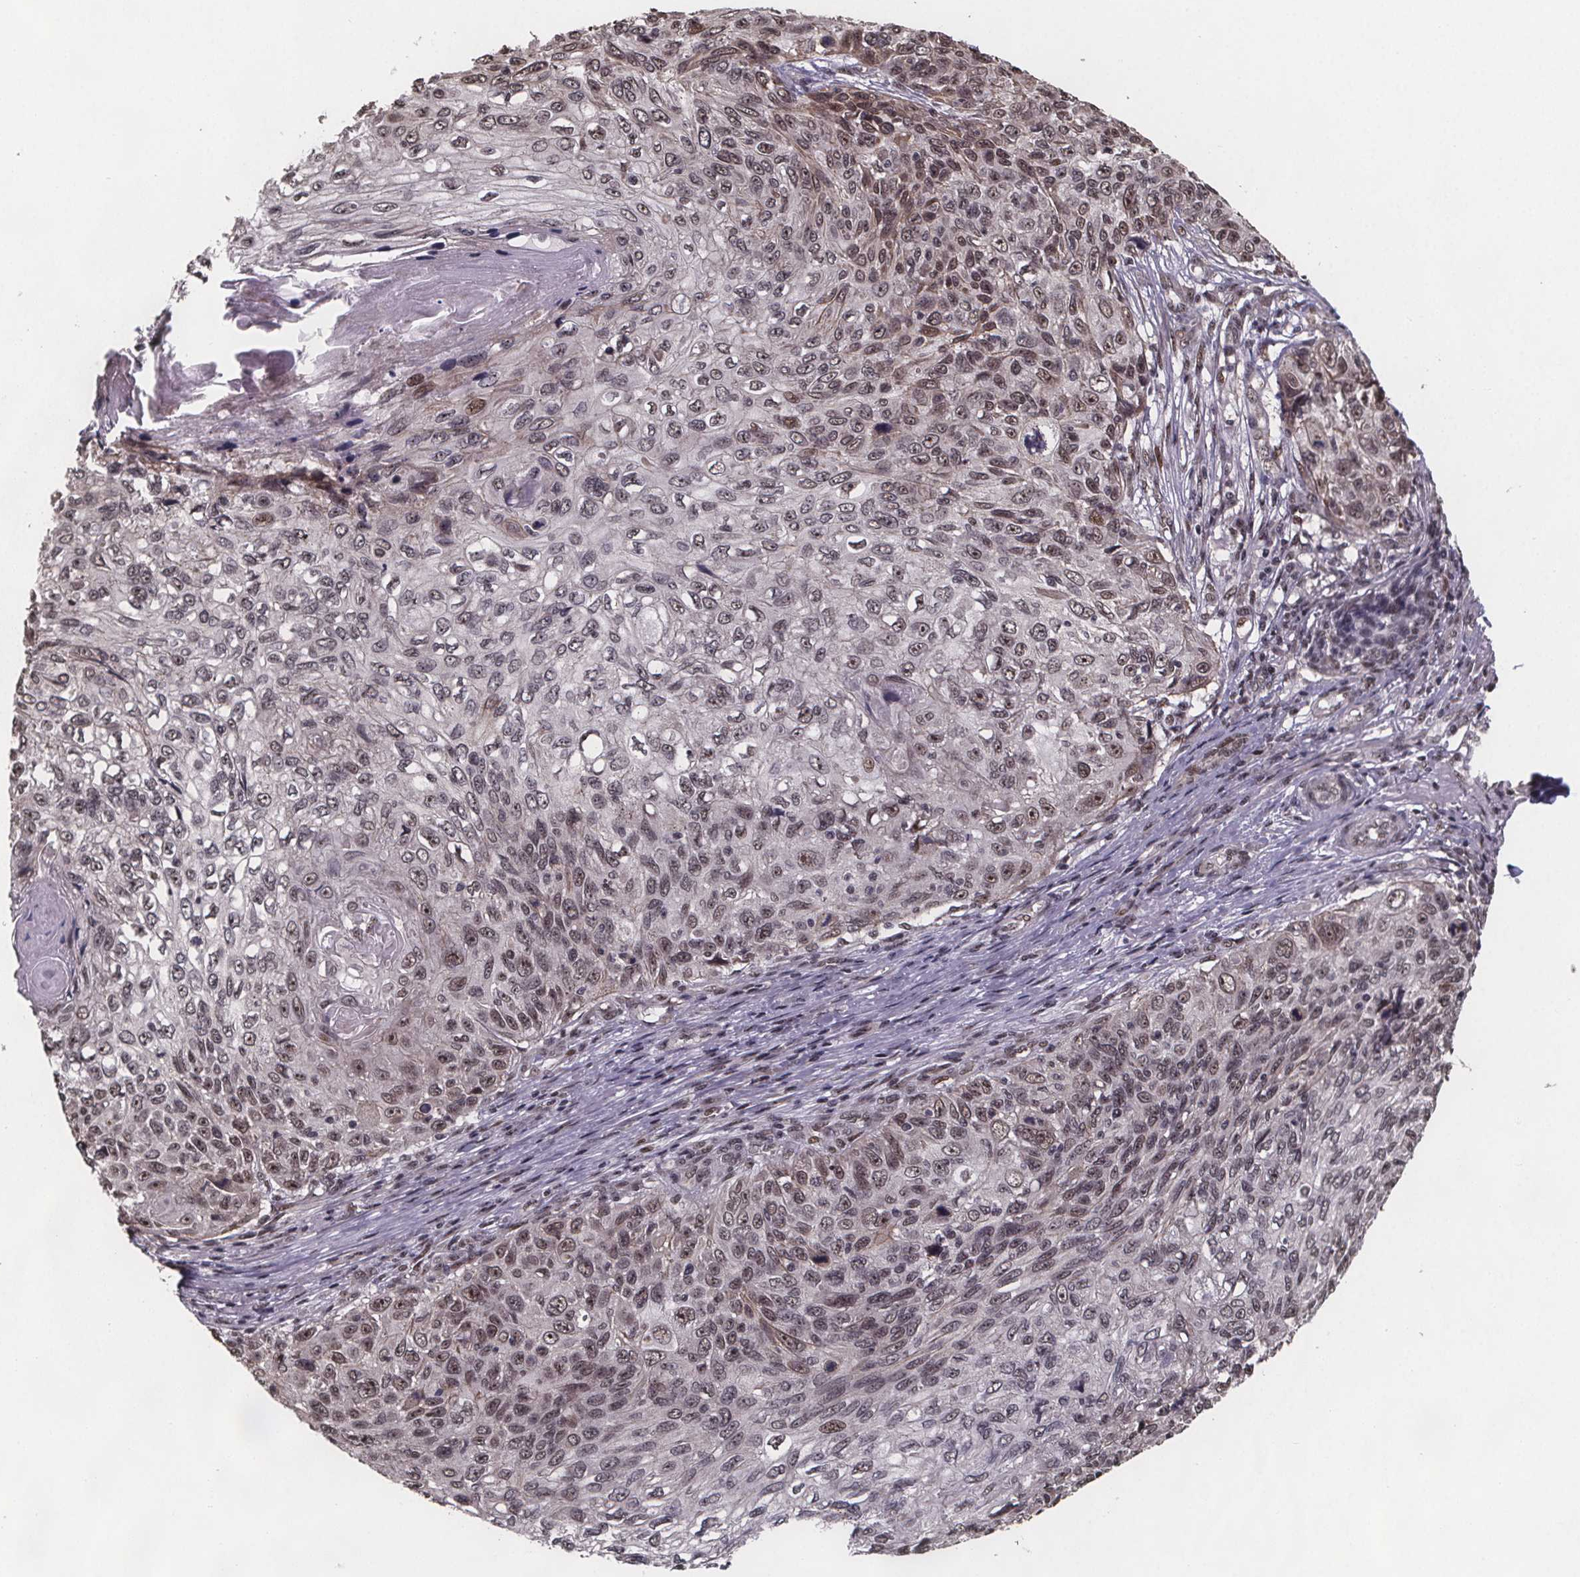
{"staining": {"intensity": "moderate", "quantity": ">75%", "location": "nuclear"}, "tissue": "skin cancer", "cell_type": "Tumor cells", "image_type": "cancer", "snomed": [{"axis": "morphology", "description": "Squamous cell carcinoma, NOS"}, {"axis": "topography", "description": "Skin"}], "caption": "Immunohistochemistry (IHC) micrograph of neoplastic tissue: skin cancer stained using immunohistochemistry (IHC) reveals medium levels of moderate protein expression localized specifically in the nuclear of tumor cells, appearing as a nuclear brown color.", "gene": "U2SURP", "patient": {"sex": "male", "age": 92}}